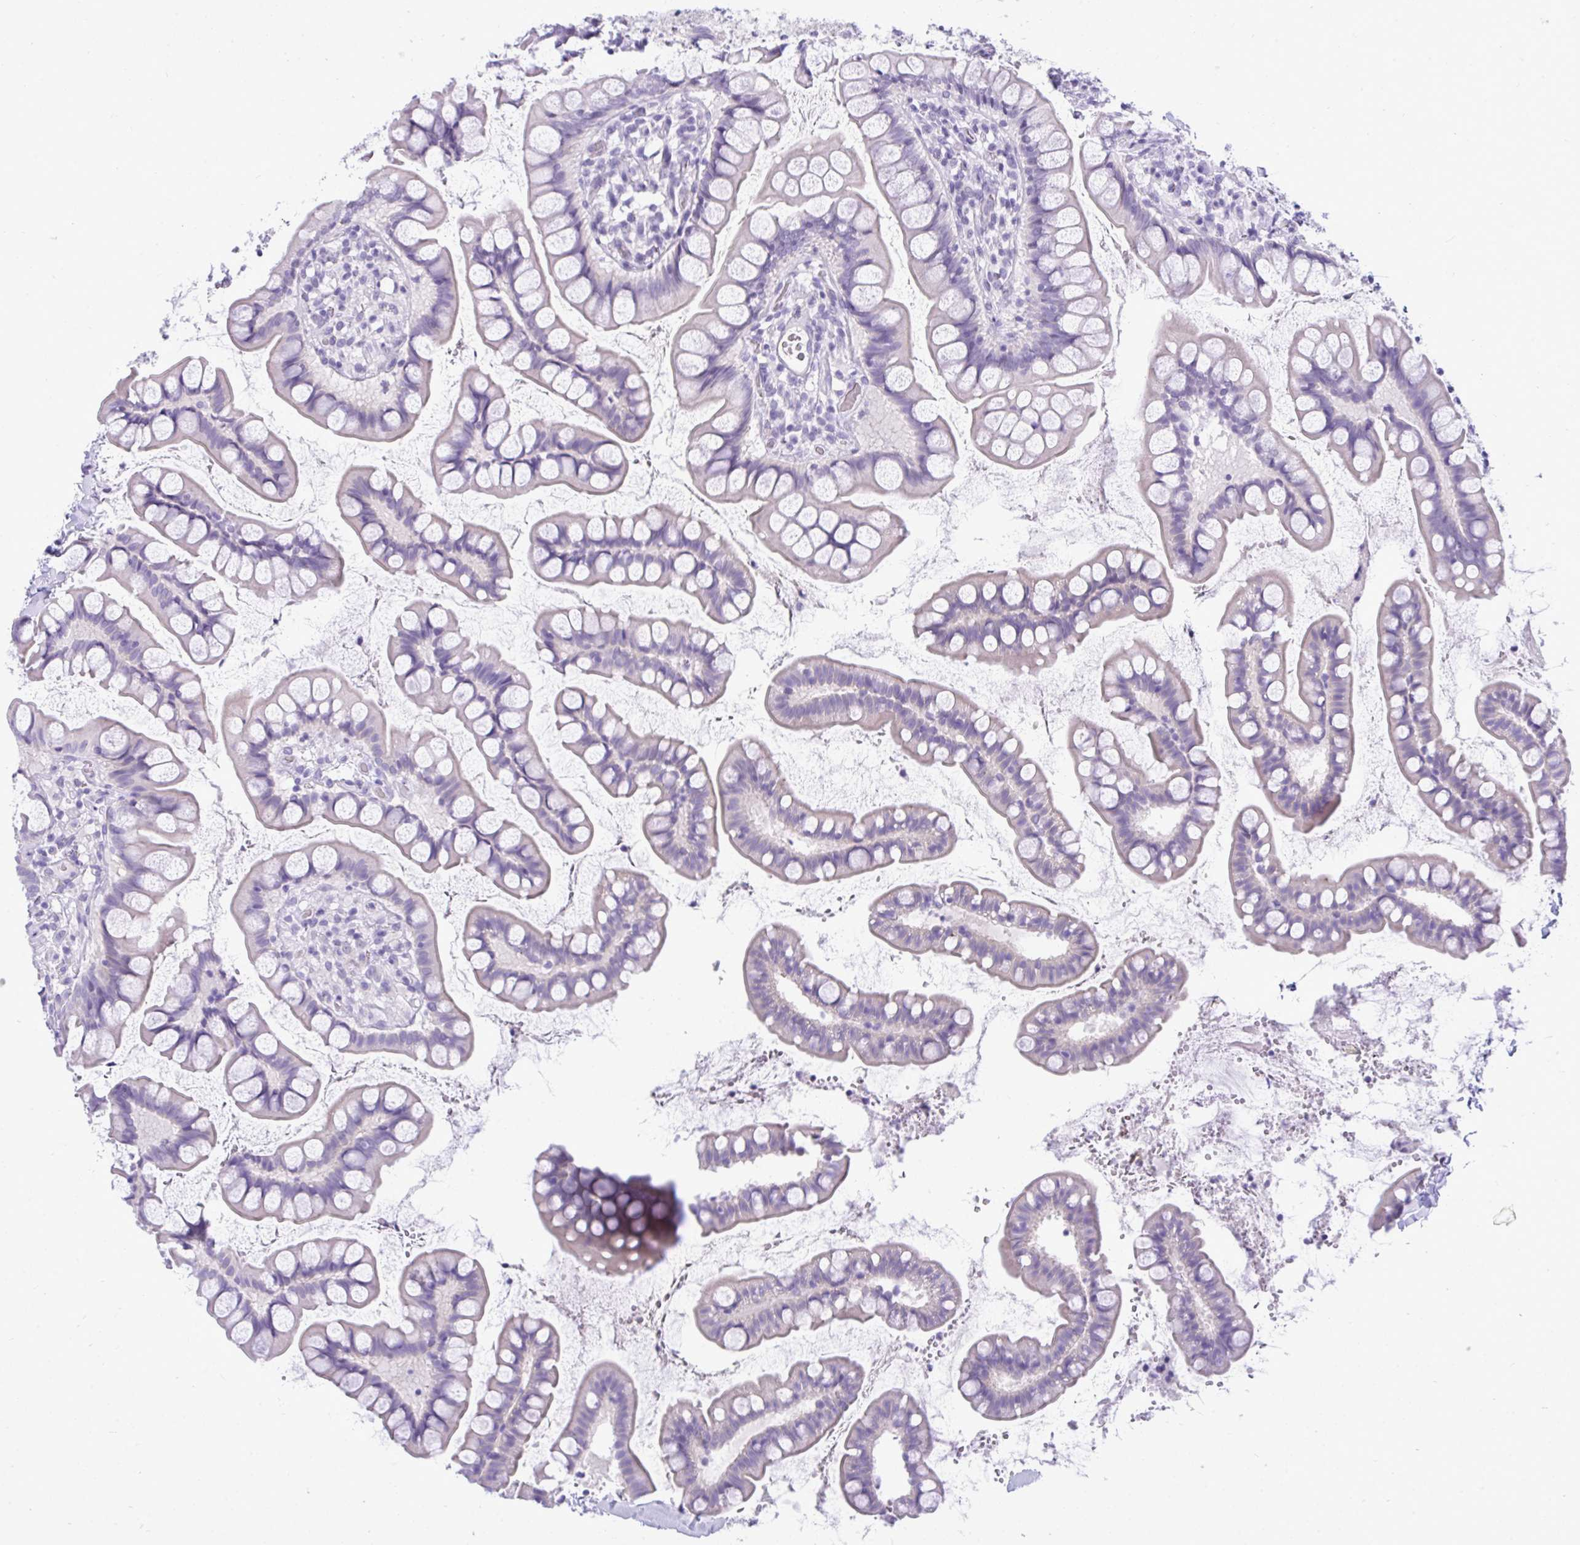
{"staining": {"intensity": "negative", "quantity": "none", "location": "none"}, "tissue": "small intestine", "cell_type": "Glandular cells", "image_type": "normal", "snomed": [{"axis": "morphology", "description": "Normal tissue, NOS"}, {"axis": "topography", "description": "Small intestine"}], "caption": "Protein analysis of normal small intestine shows no significant positivity in glandular cells.", "gene": "PRM2", "patient": {"sex": "male", "age": 70}}